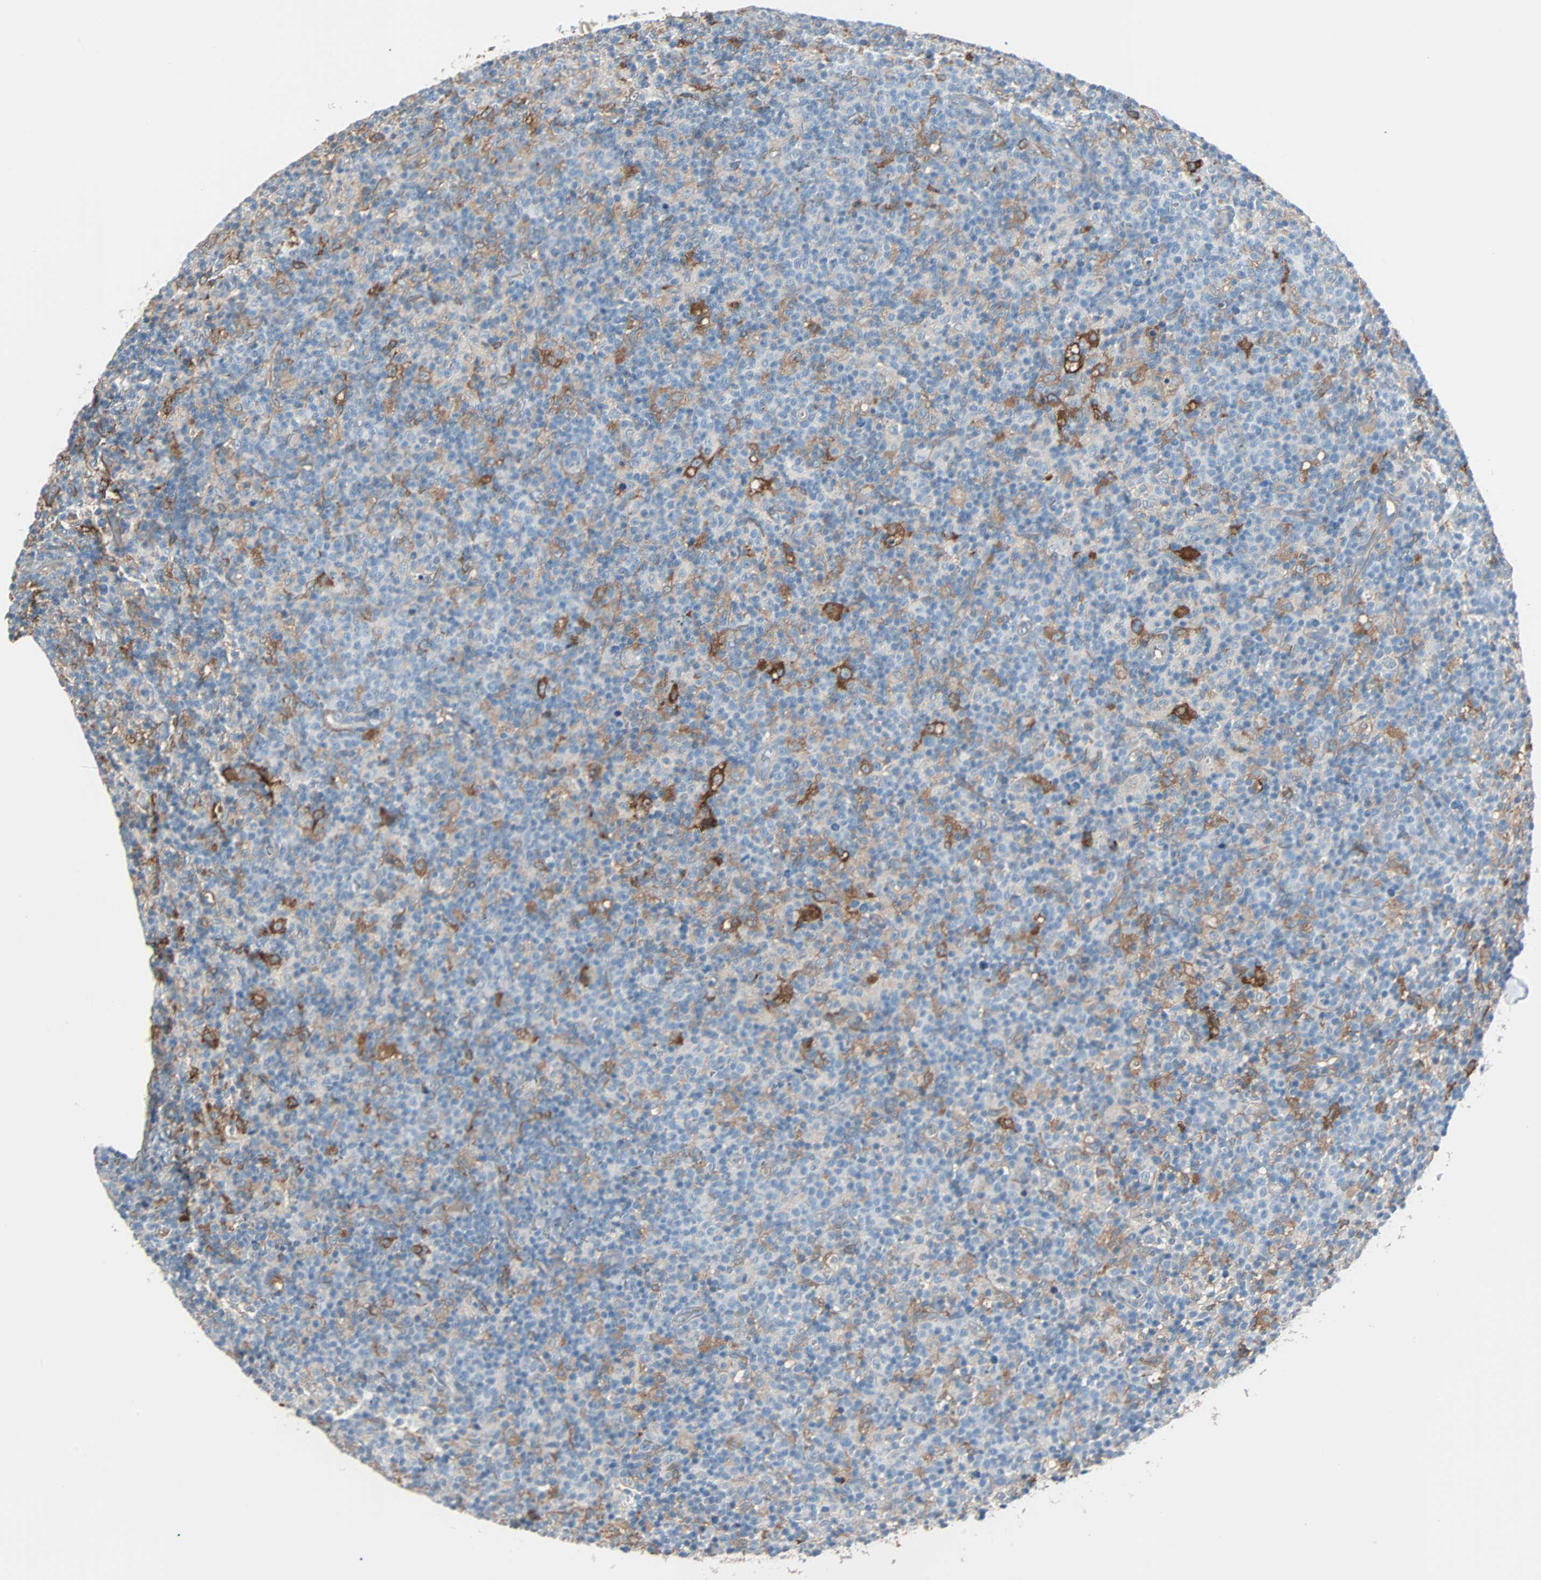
{"staining": {"intensity": "strong", "quantity": "25%-75%", "location": "cytoplasmic/membranous"}, "tissue": "lymph node", "cell_type": "Germinal center cells", "image_type": "normal", "snomed": [{"axis": "morphology", "description": "Normal tissue, NOS"}, {"axis": "morphology", "description": "Inflammation, NOS"}, {"axis": "topography", "description": "Lymph node"}], "caption": "DAB immunohistochemical staining of benign human lymph node demonstrates strong cytoplasmic/membranous protein staining in about 25%-75% of germinal center cells. Immunohistochemistry stains the protein in brown and the nuclei are stained blue.", "gene": "EPB41L2", "patient": {"sex": "male", "age": 55}}